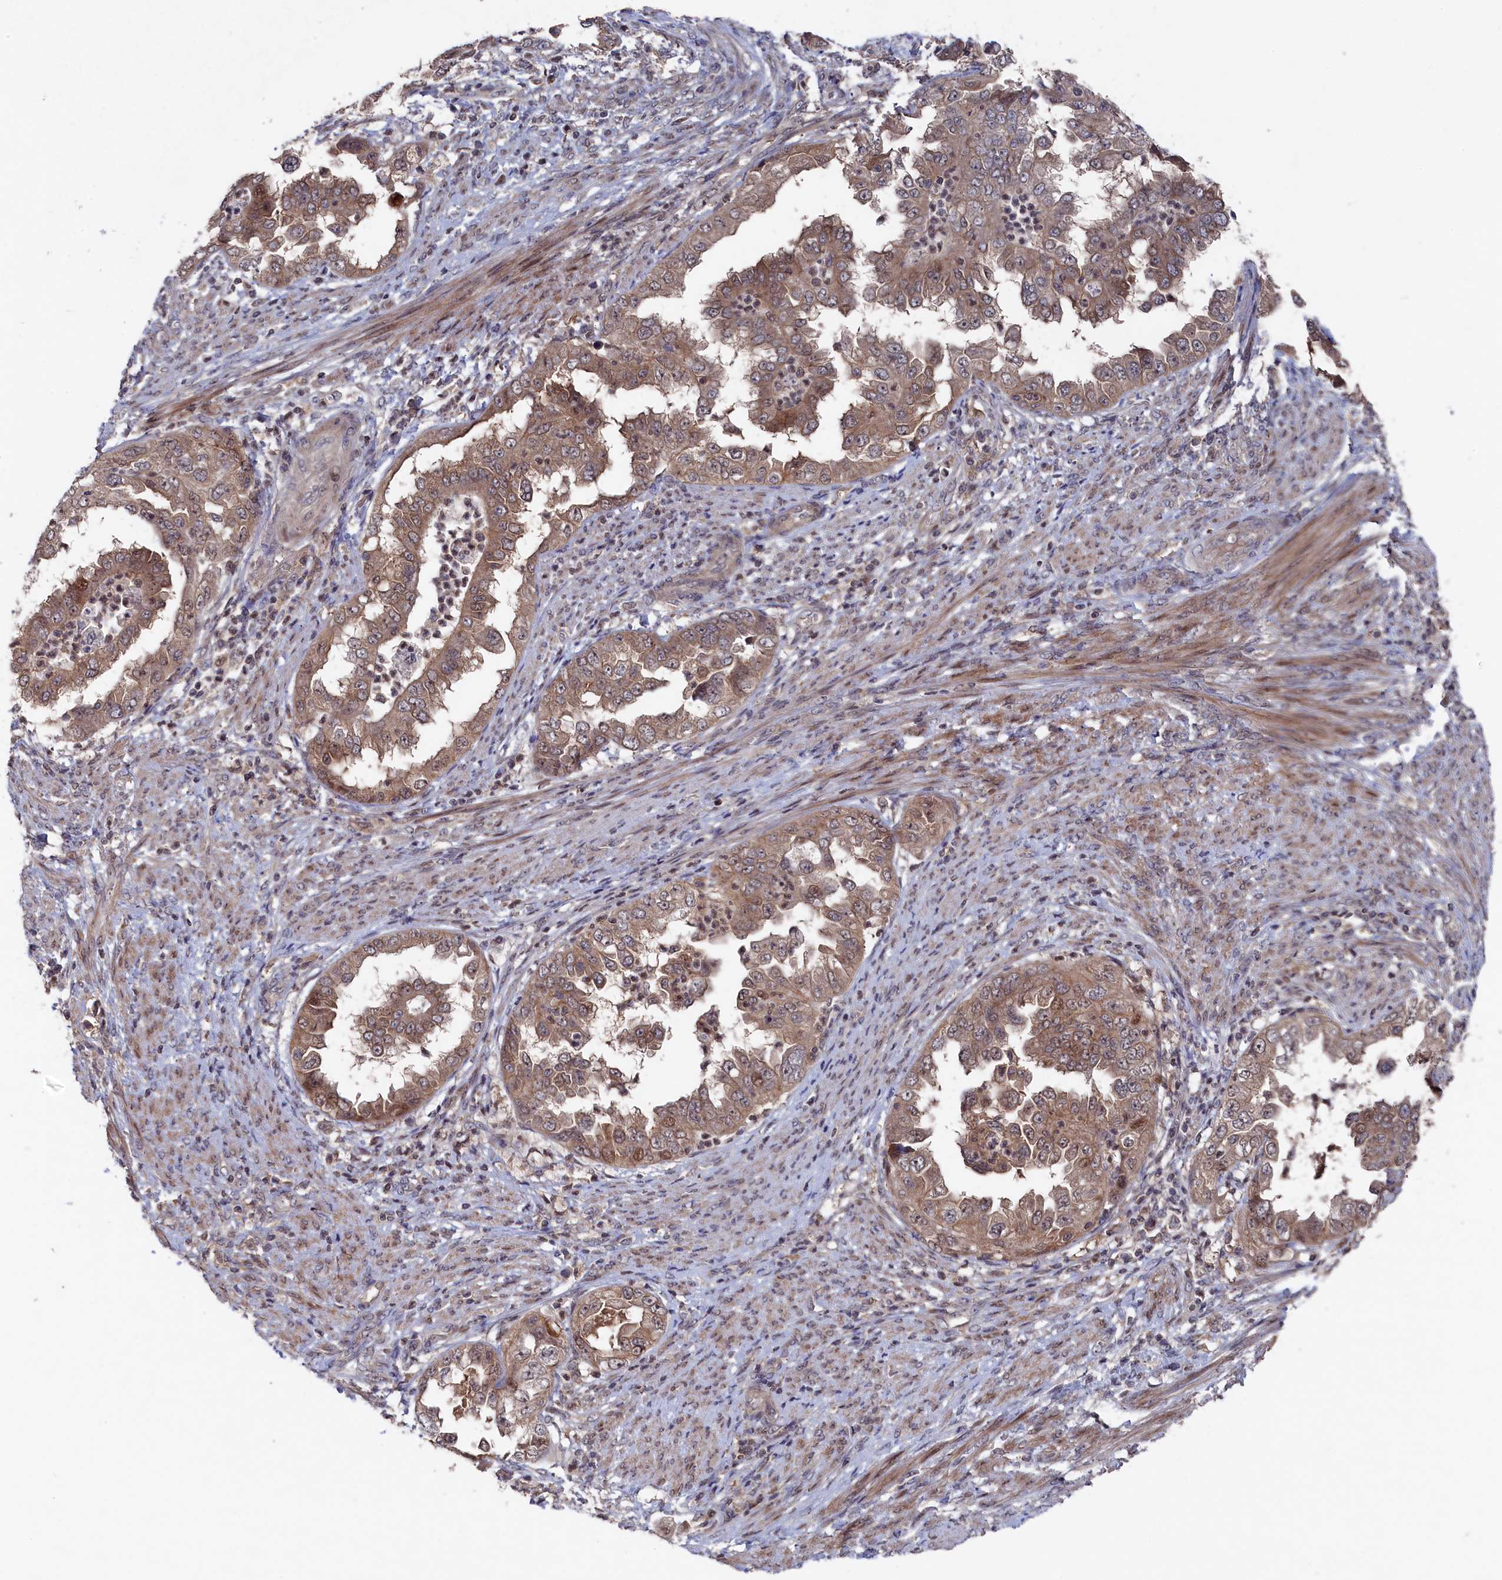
{"staining": {"intensity": "moderate", "quantity": ">75%", "location": "cytoplasmic/membranous,nuclear"}, "tissue": "endometrial cancer", "cell_type": "Tumor cells", "image_type": "cancer", "snomed": [{"axis": "morphology", "description": "Adenocarcinoma, NOS"}, {"axis": "topography", "description": "Endometrium"}], "caption": "The image shows staining of endometrial cancer (adenocarcinoma), revealing moderate cytoplasmic/membranous and nuclear protein staining (brown color) within tumor cells.", "gene": "TMC5", "patient": {"sex": "female", "age": 85}}